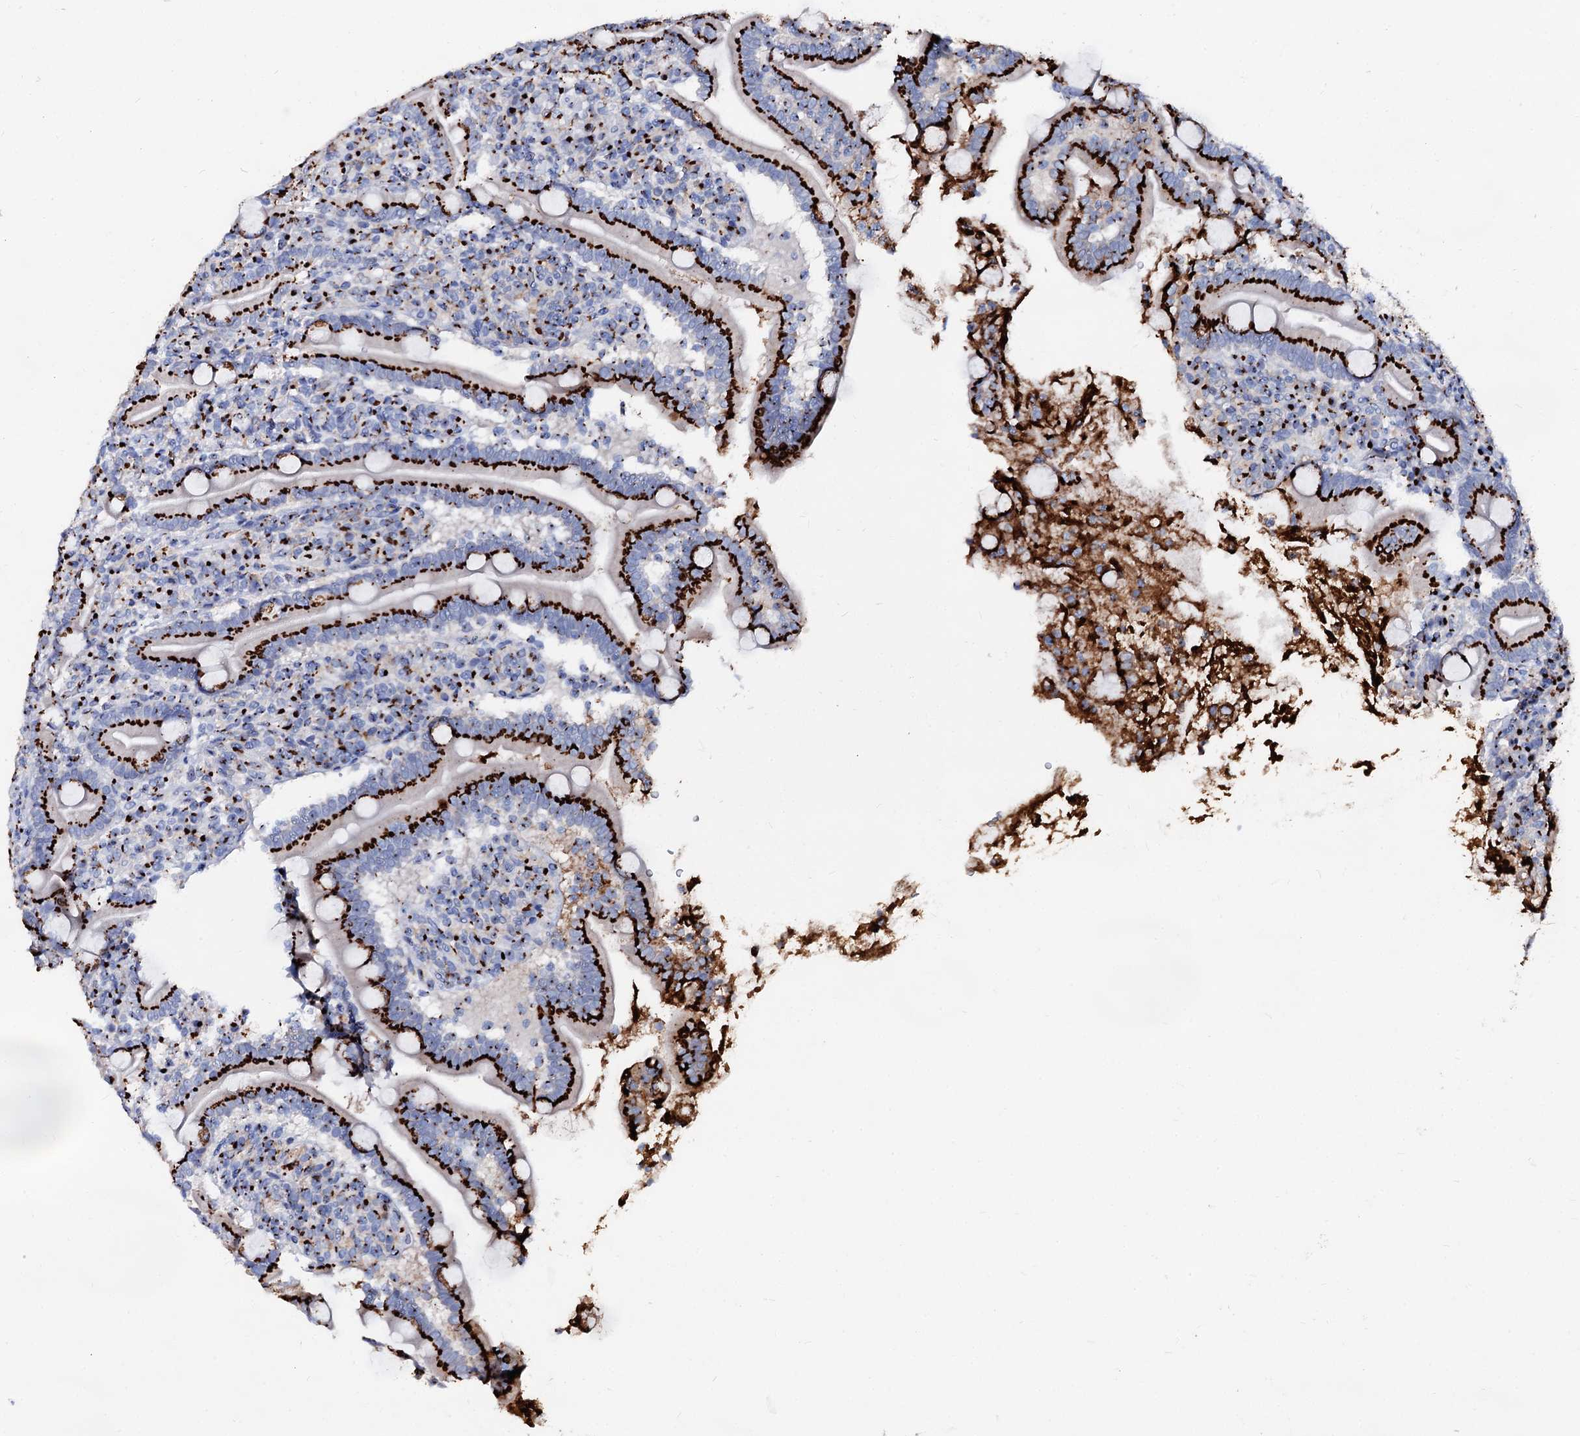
{"staining": {"intensity": "strong", "quantity": ">75%", "location": "cytoplasmic/membranous"}, "tissue": "duodenum", "cell_type": "Glandular cells", "image_type": "normal", "snomed": [{"axis": "morphology", "description": "Normal tissue, NOS"}, {"axis": "topography", "description": "Duodenum"}], "caption": "Protein staining by IHC shows strong cytoplasmic/membranous positivity in about >75% of glandular cells in benign duodenum.", "gene": "TM9SF3", "patient": {"sex": "male", "age": 35}}